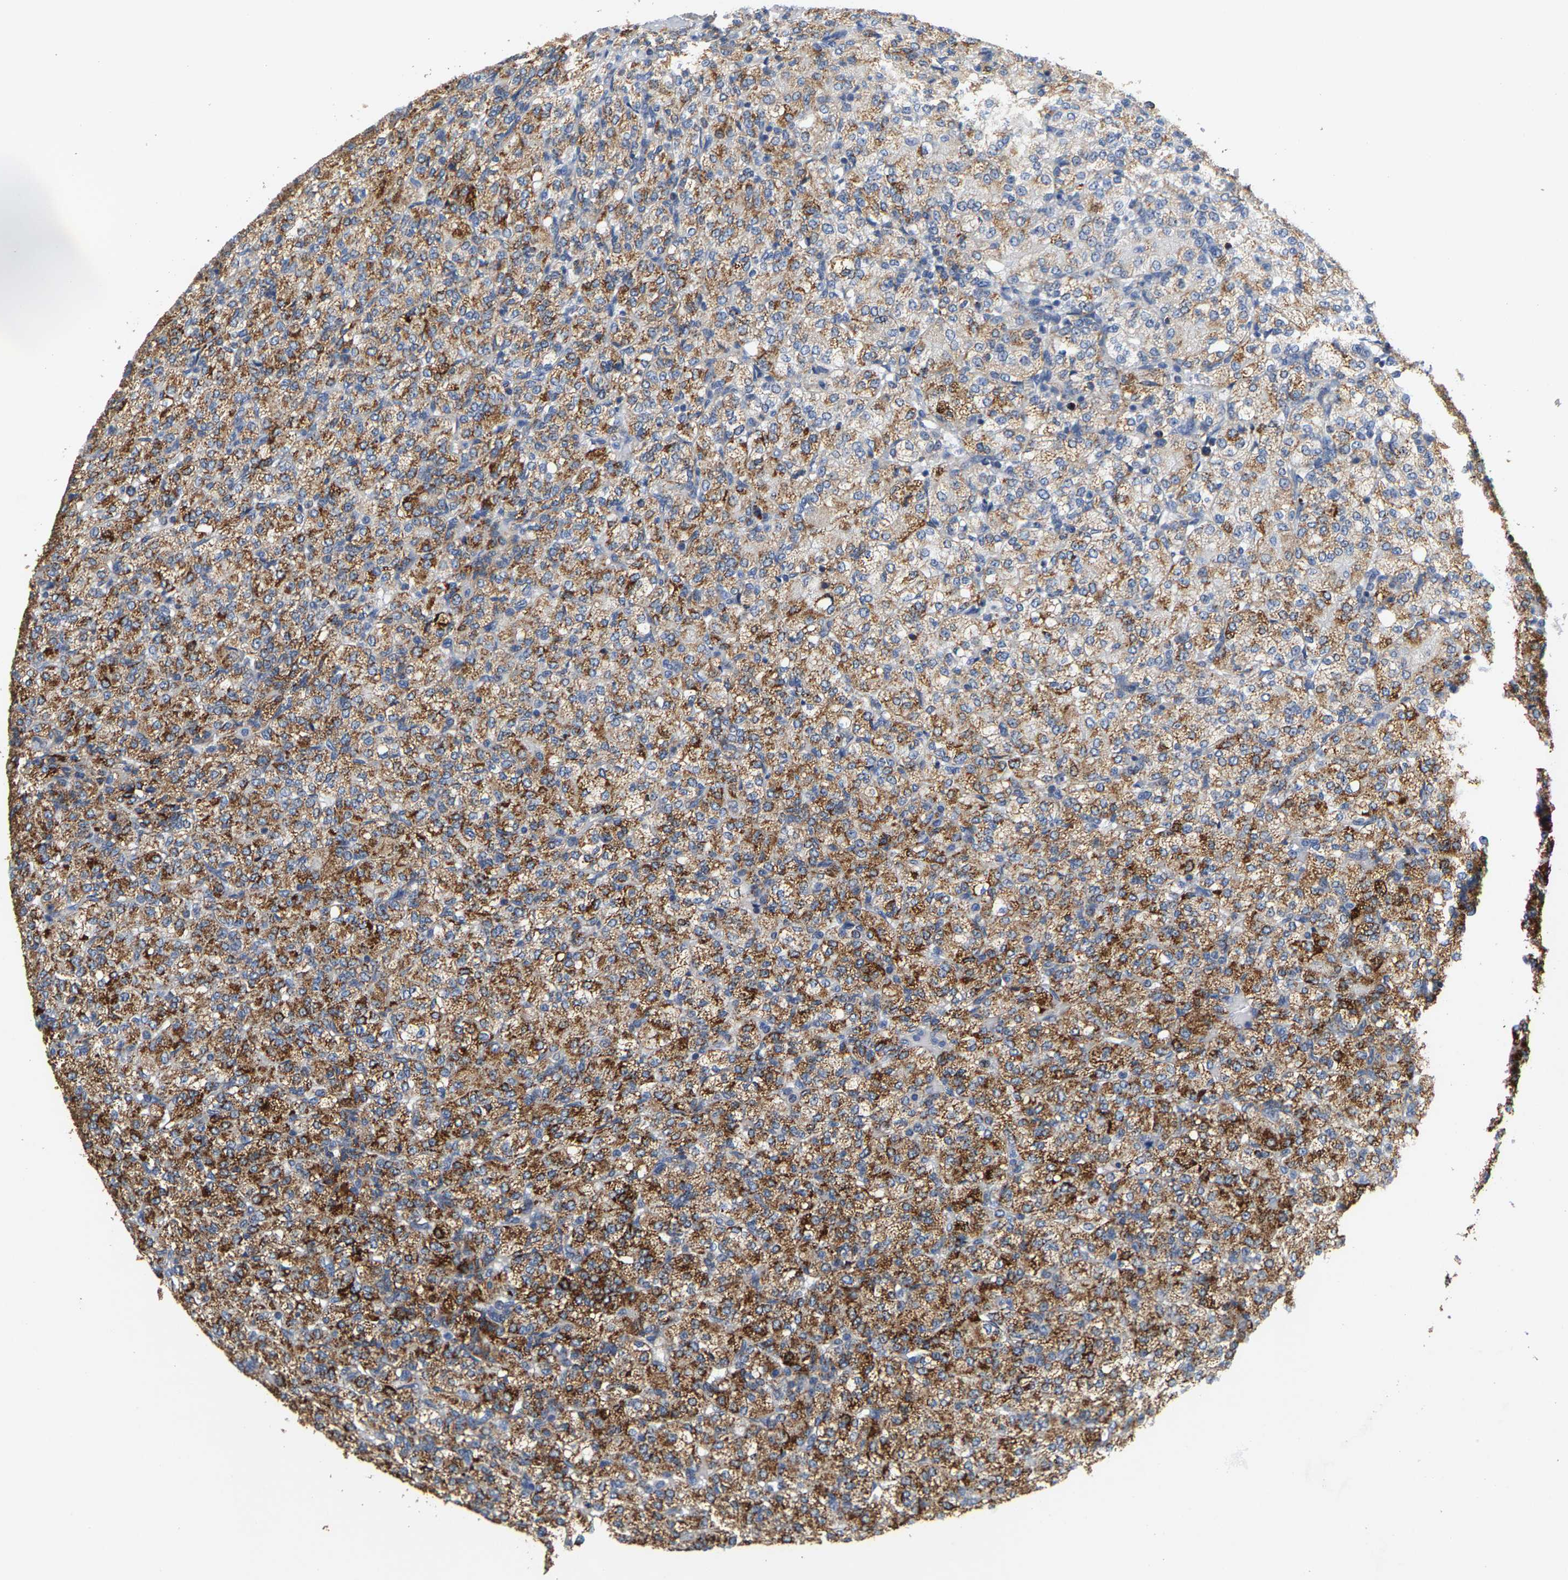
{"staining": {"intensity": "moderate", "quantity": ">75%", "location": "cytoplasmic/membranous"}, "tissue": "renal cancer", "cell_type": "Tumor cells", "image_type": "cancer", "snomed": [{"axis": "morphology", "description": "Adenocarcinoma, NOS"}, {"axis": "topography", "description": "Kidney"}], "caption": "Immunohistochemistry micrograph of human adenocarcinoma (renal) stained for a protein (brown), which exhibits medium levels of moderate cytoplasmic/membranous staining in approximately >75% of tumor cells.", "gene": "SHMT2", "patient": {"sex": "male", "age": 77}}